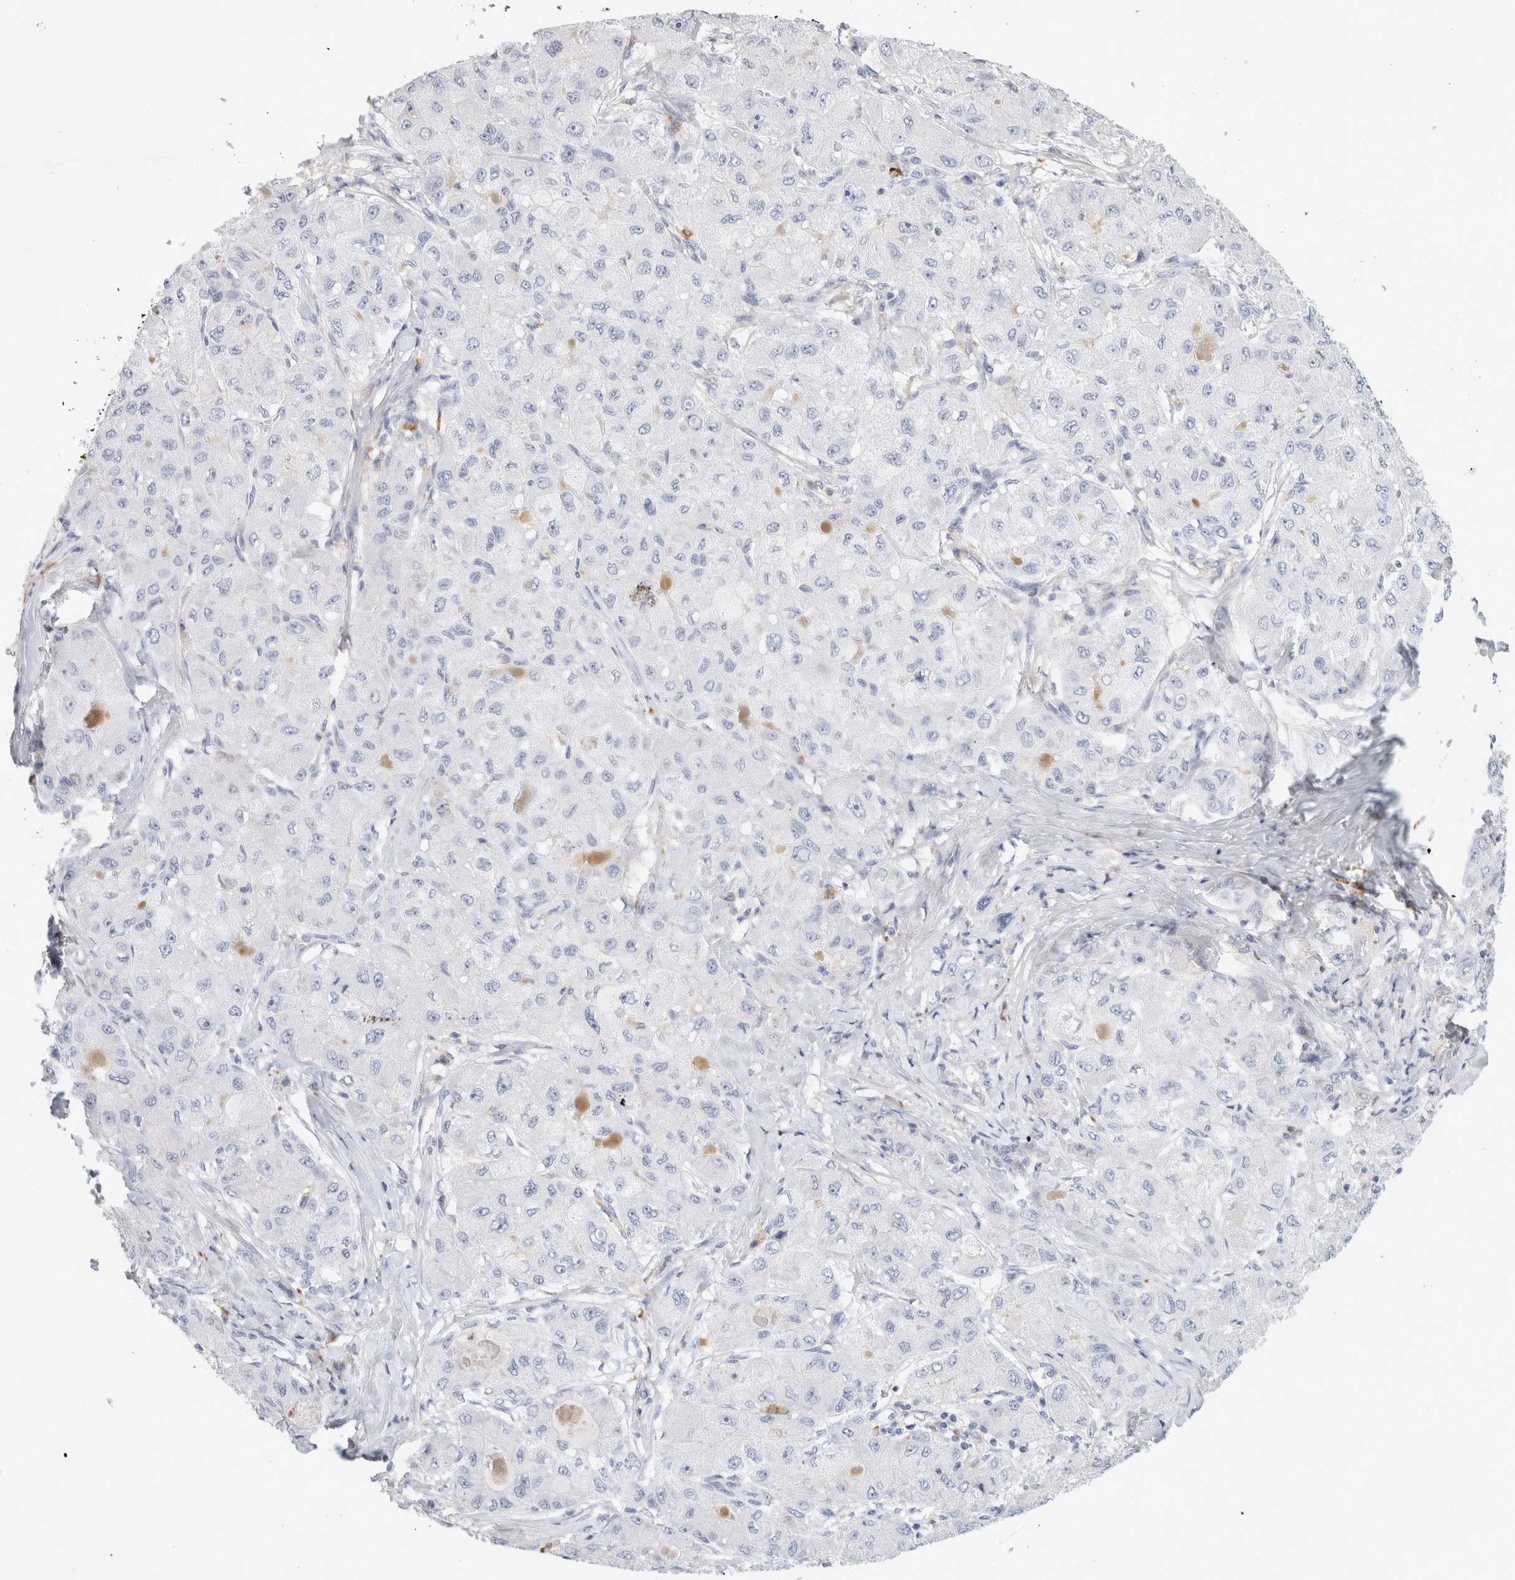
{"staining": {"intensity": "negative", "quantity": "none", "location": "none"}, "tissue": "liver cancer", "cell_type": "Tumor cells", "image_type": "cancer", "snomed": [{"axis": "morphology", "description": "Carcinoma, Hepatocellular, NOS"}, {"axis": "topography", "description": "Liver"}], "caption": "IHC image of liver cancer (hepatocellular carcinoma) stained for a protein (brown), which shows no expression in tumor cells.", "gene": "FGL2", "patient": {"sex": "male", "age": 80}}